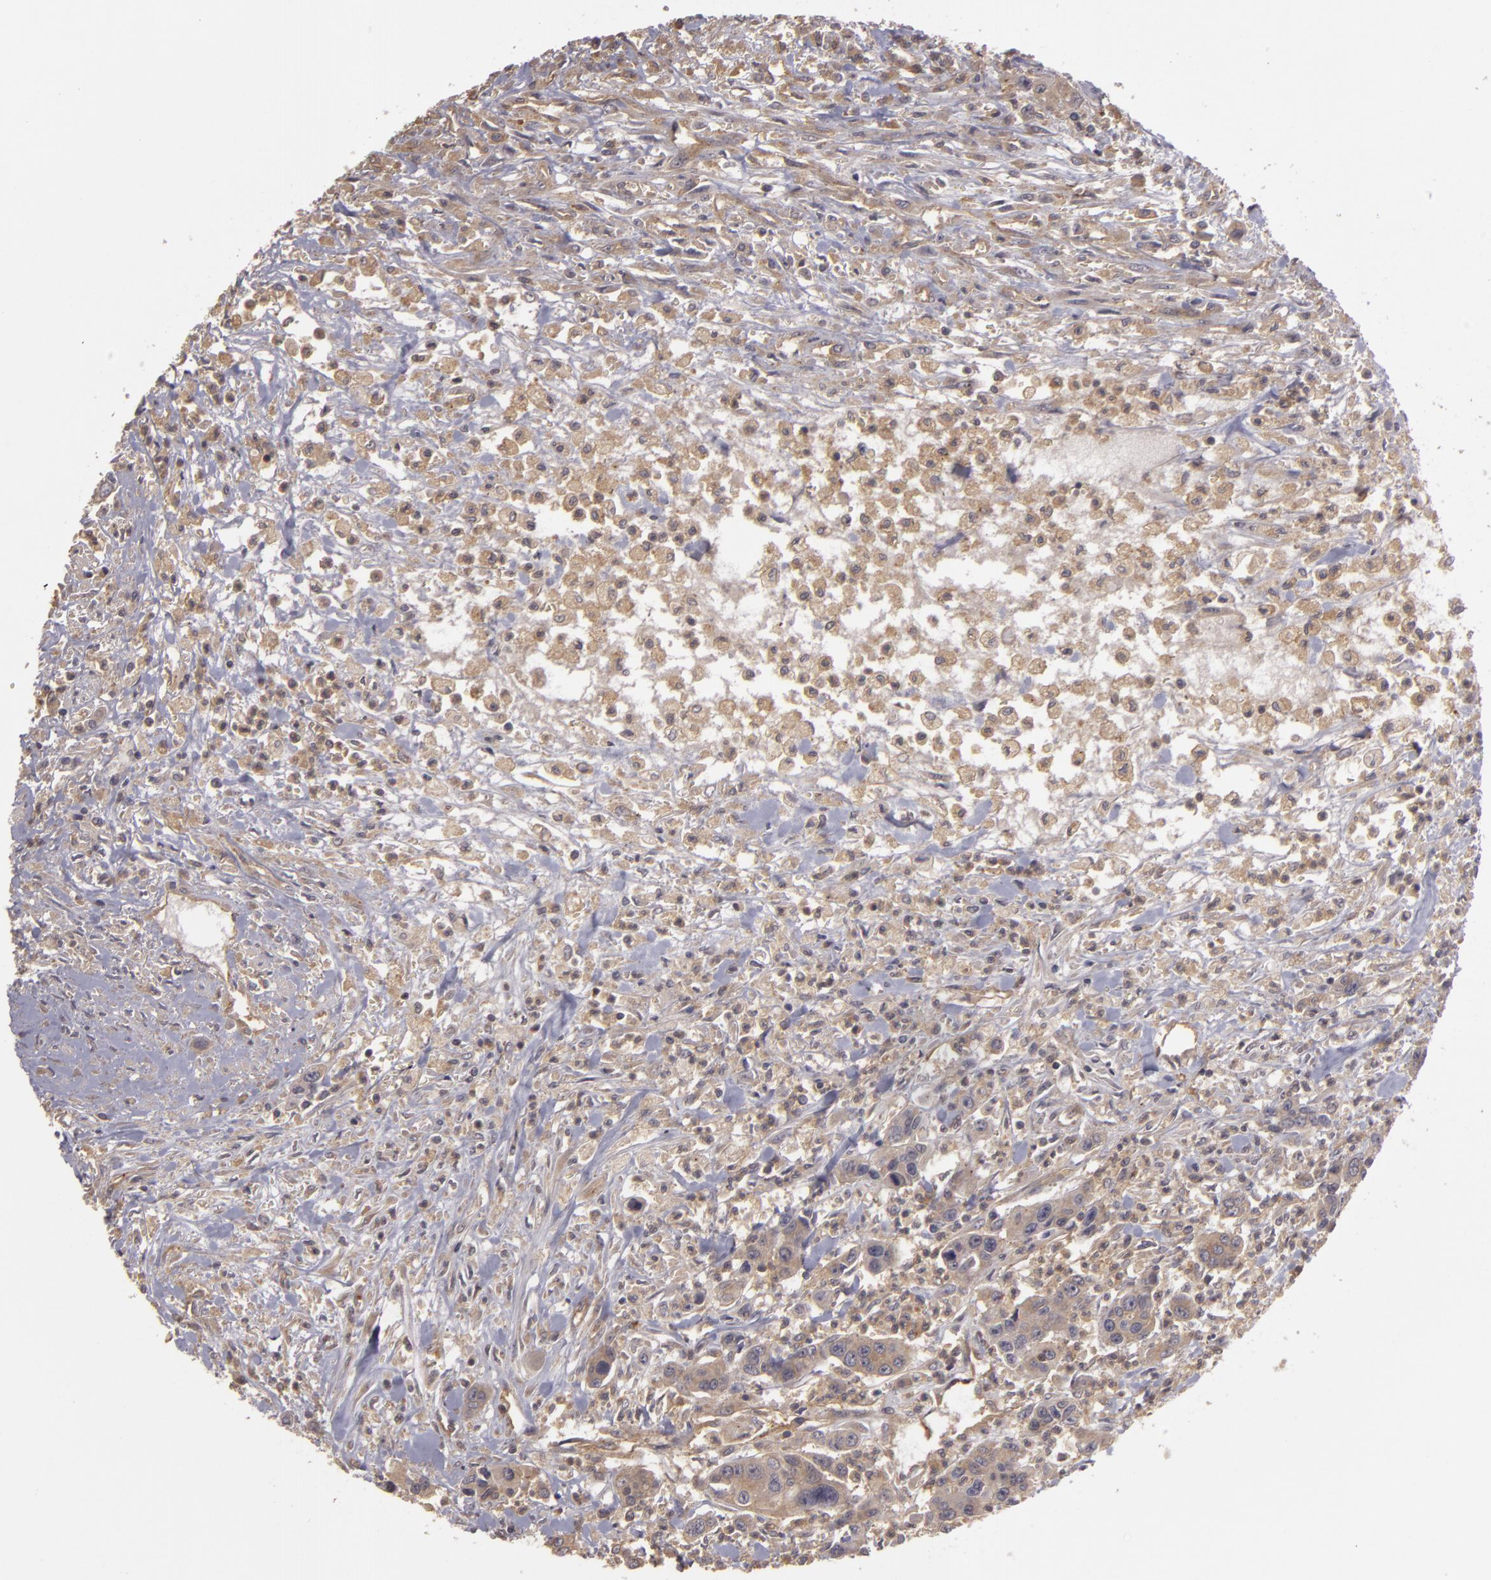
{"staining": {"intensity": "weak", "quantity": ">75%", "location": "cytoplasmic/membranous"}, "tissue": "urothelial cancer", "cell_type": "Tumor cells", "image_type": "cancer", "snomed": [{"axis": "morphology", "description": "Urothelial carcinoma, High grade"}, {"axis": "topography", "description": "Urinary bladder"}], "caption": "This is a micrograph of immunohistochemistry staining of urothelial cancer, which shows weak expression in the cytoplasmic/membranous of tumor cells.", "gene": "HRAS", "patient": {"sex": "male", "age": 86}}